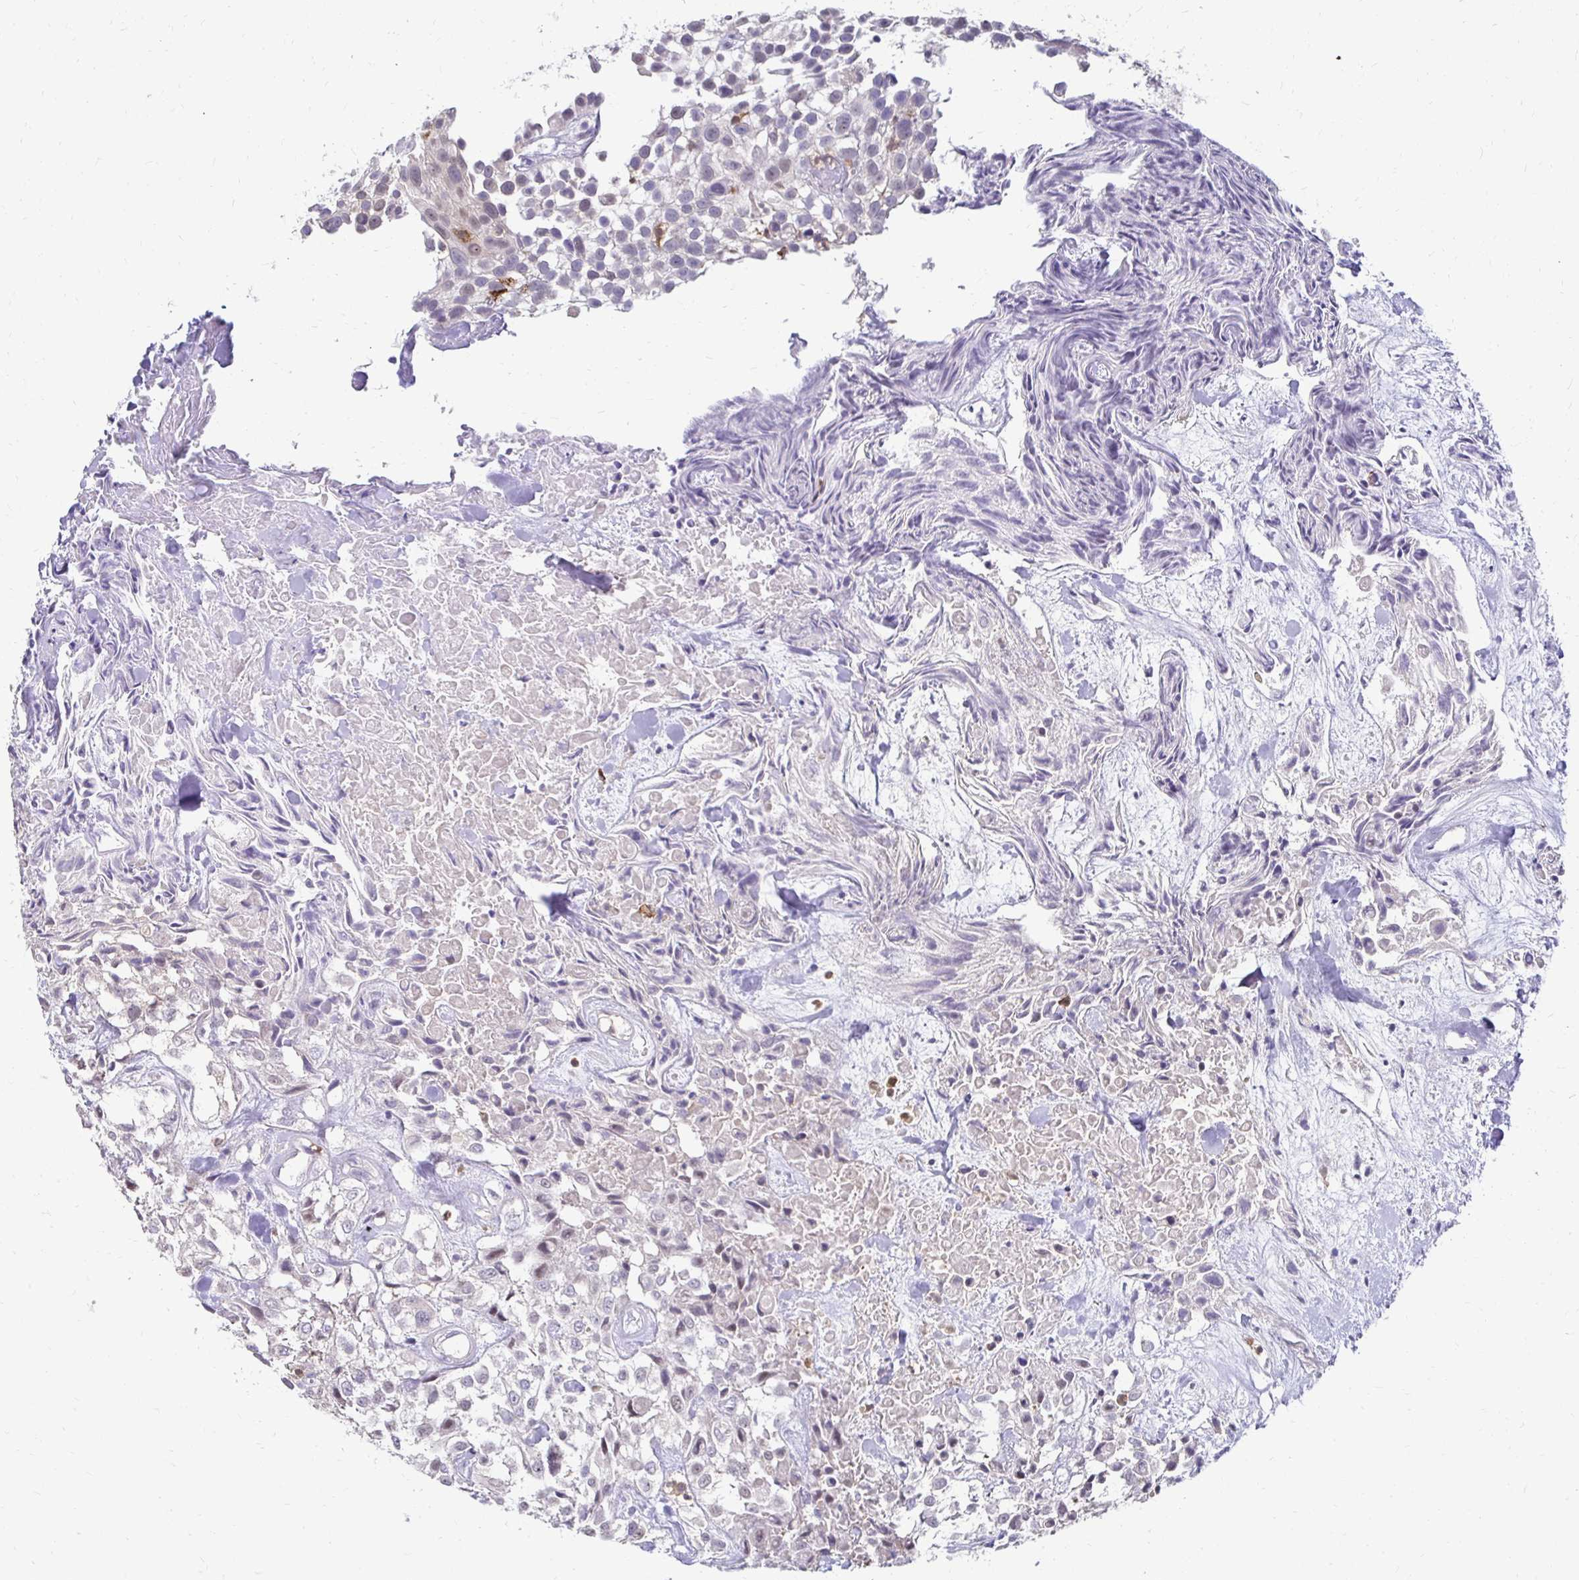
{"staining": {"intensity": "negative", "quantity": "none", "location": "none"}, "tissue": "urothelial cancer", "cell_type": "Tumor cells", "image_type": "cancer", "snomed": [{"axis": "morphology", "description": "Urothelial carcinoma, High grade"}, {"axis": "topography", "description": "Urinary bladder"}], "caption": "Immunohistochemical staining of urothelial carcinoma (high-grade) exhibits no significant staining in tumor cells.", "gene": "PADI2", "patient": {"sex": "male", "age": 56}}